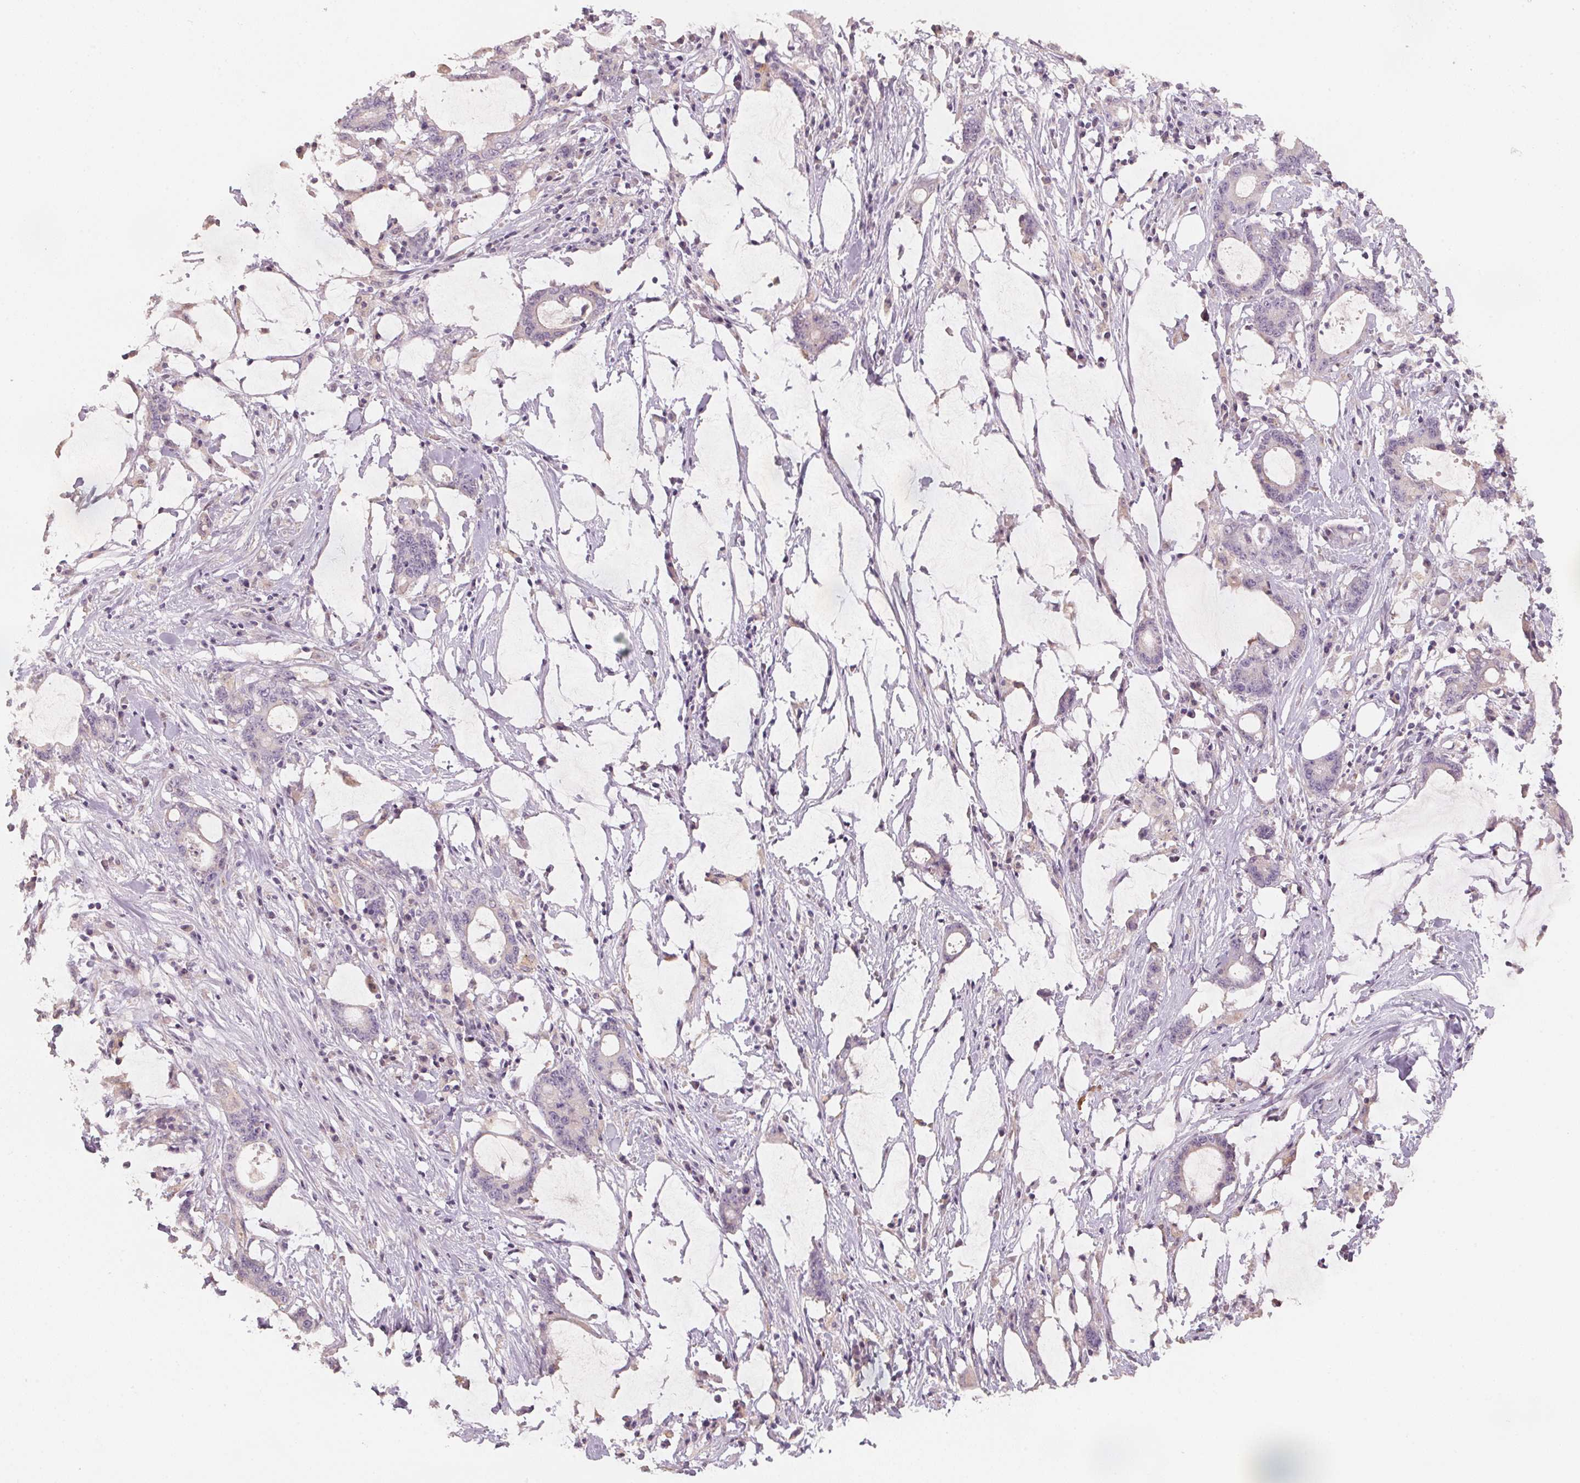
{"staining": {"intensity": "negative", "quantity": "none", "location": "none"}, "tissue": "stomach cancer", "cell_type": "Tumor cells", "image_type": "cancer", "snomed": [{"axis": "morphology", "description": "Adenocarcinoma, NOS"}, {"axis": "topography", "description": "Stomach, upper"}], "caption": "A high-resolution micrograph shows IHC staining of stomach cancer (adenocarcinoma), which shows no significant positivity in tumor cells.", "gene": "TREH", "patient": {"sex": "male", "age": 68}}